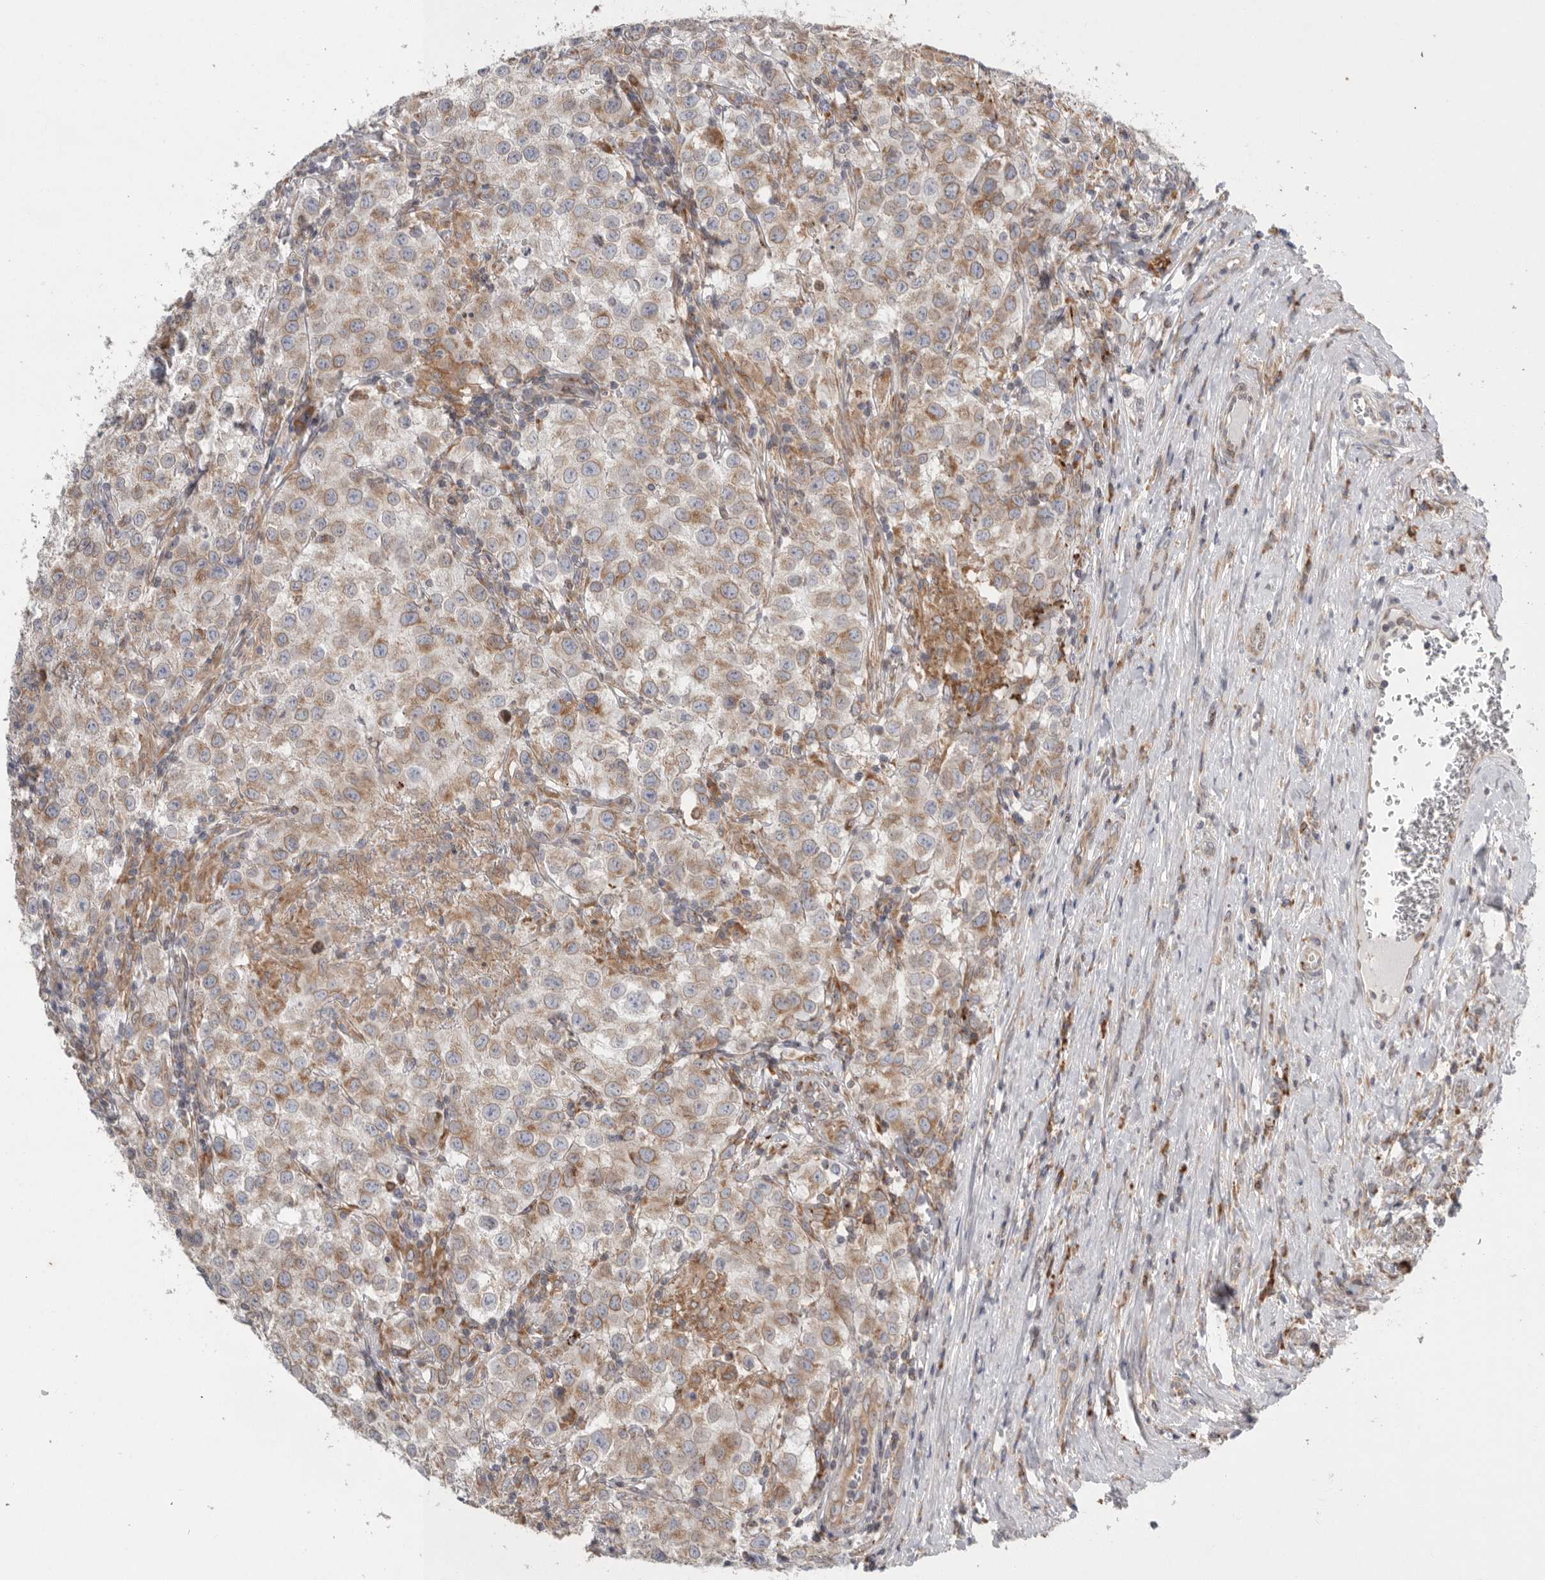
{"staining": {"intensity": "moderate", "quantity": "25%-75%", "location": "cytoplasmic/membranous"}, "tissue": "testis cancer", "cell_type": "Tumor cells", "image_type": "cancer", "snomed": [{"axis": "morphology", "description": "Seminoma, NOS"}, {"axis": "morphology", "description": "Carcinoma, Embryonal, NOS"}, {"axis": "topography", "description": "Testis"}], "caption": "Testis embryonal carcinoma was stained to show a protein in brown. There is medium levels of moderate cytoplasmic/membranous staining in approximately 25%-75% of tumor cells. (Brightfield microscopy of DAB IHC at high magnification).", "gene": "GANAB", "patient": {"sex": "male", "age": 43}}